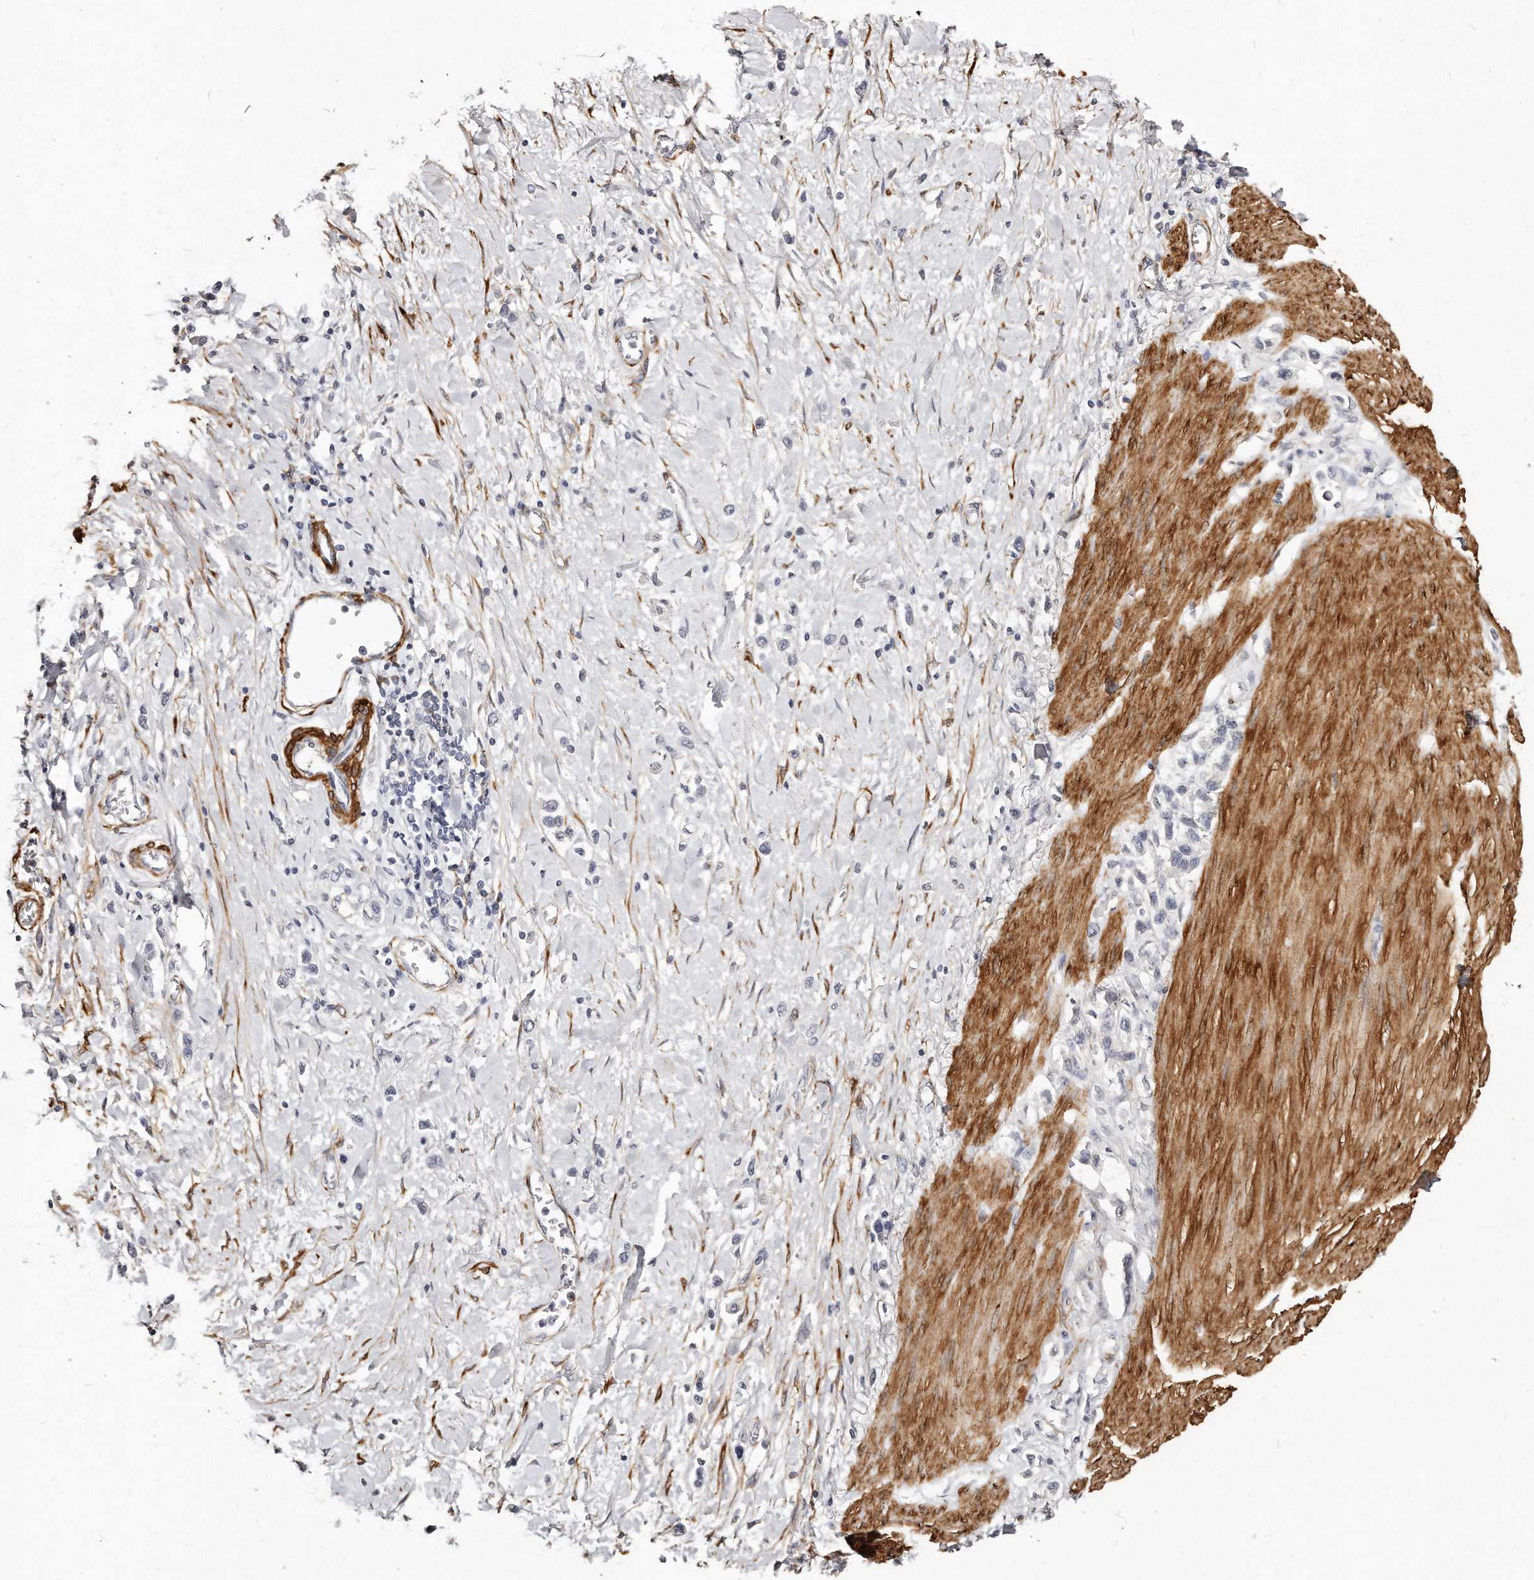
{"staining": {"intensity": "negative", "quantity": "none", "location": "none"}, "tissue": "stomach cancer", "cell_type": "Tumor cells", "image_type": "cancer", "snomed": [{"axis": "morphology", "description": "Adenocarcinoma, NOS"}, {"axis": "topography", "description": "Stomach"}], "caption": "Stomach cancer (adenocarcinoma) was stained to show a protein in brown. There is no significant staining in tumor cells.", "gene": "LMOD1", "patient": {"sex": "female", "age": 65}}